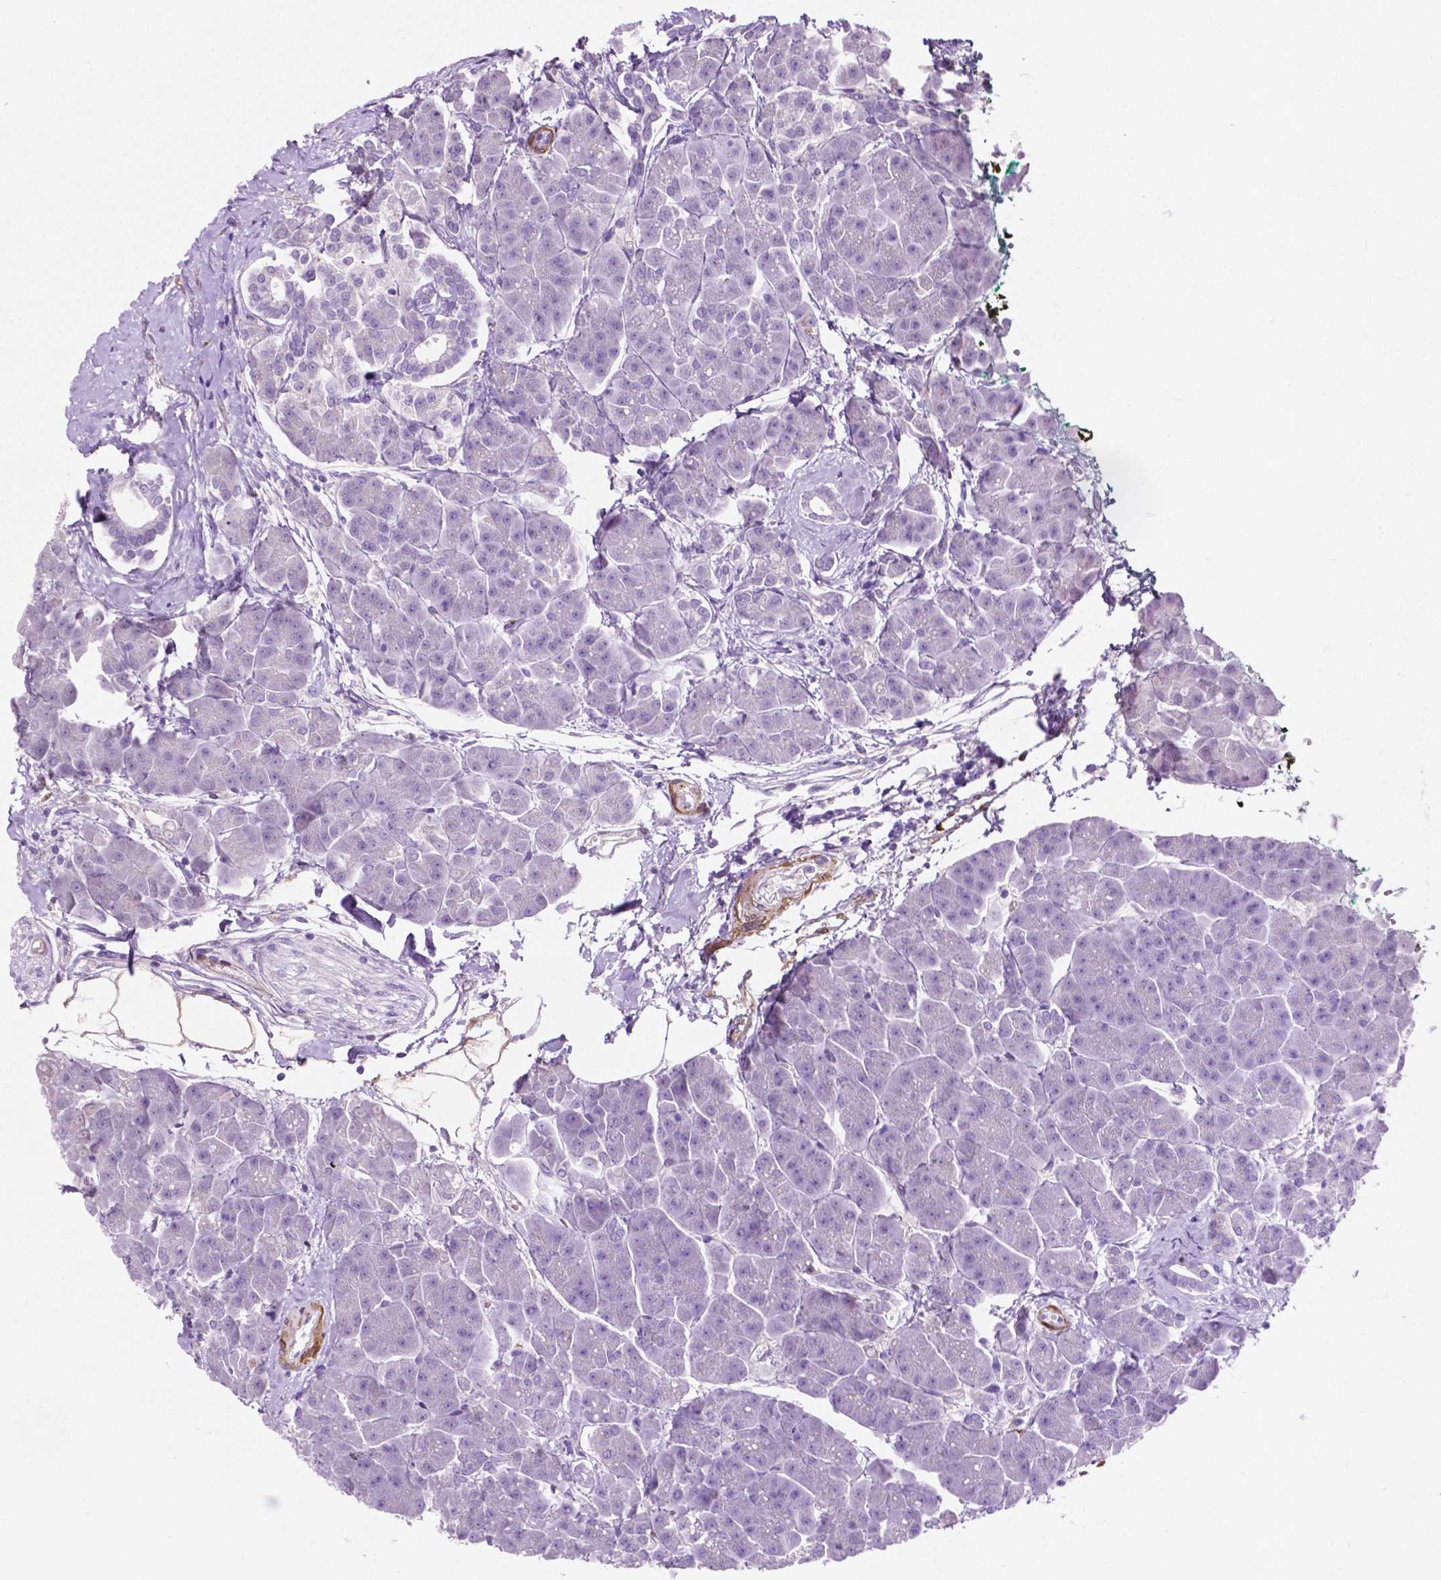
{"staining": {"intensity": "negative", "quantity": "none", "location": "none"}, "tissue": "pancreas", "cell_type": "Exocrine glandular cells", "image_type": "normal", "snomed": [{"axis": "morphology", "description": "Normal tissue, NOS"}, {"axis": "topography", "description": "Adipose tissue"}, {"axis": "topography", "description": "Pancreas"}, {"axis": "topography", "description": "Peripheral nerve tissue"}], "caption": "IHC image of normal pancreas: pancreas stained with DAB (3,3'-diaminobenzidine) shows no significant protein positivity in exocrine glandular cells.", "gene": "ASPG", "patient": {"sex": "female", "age": 58}}